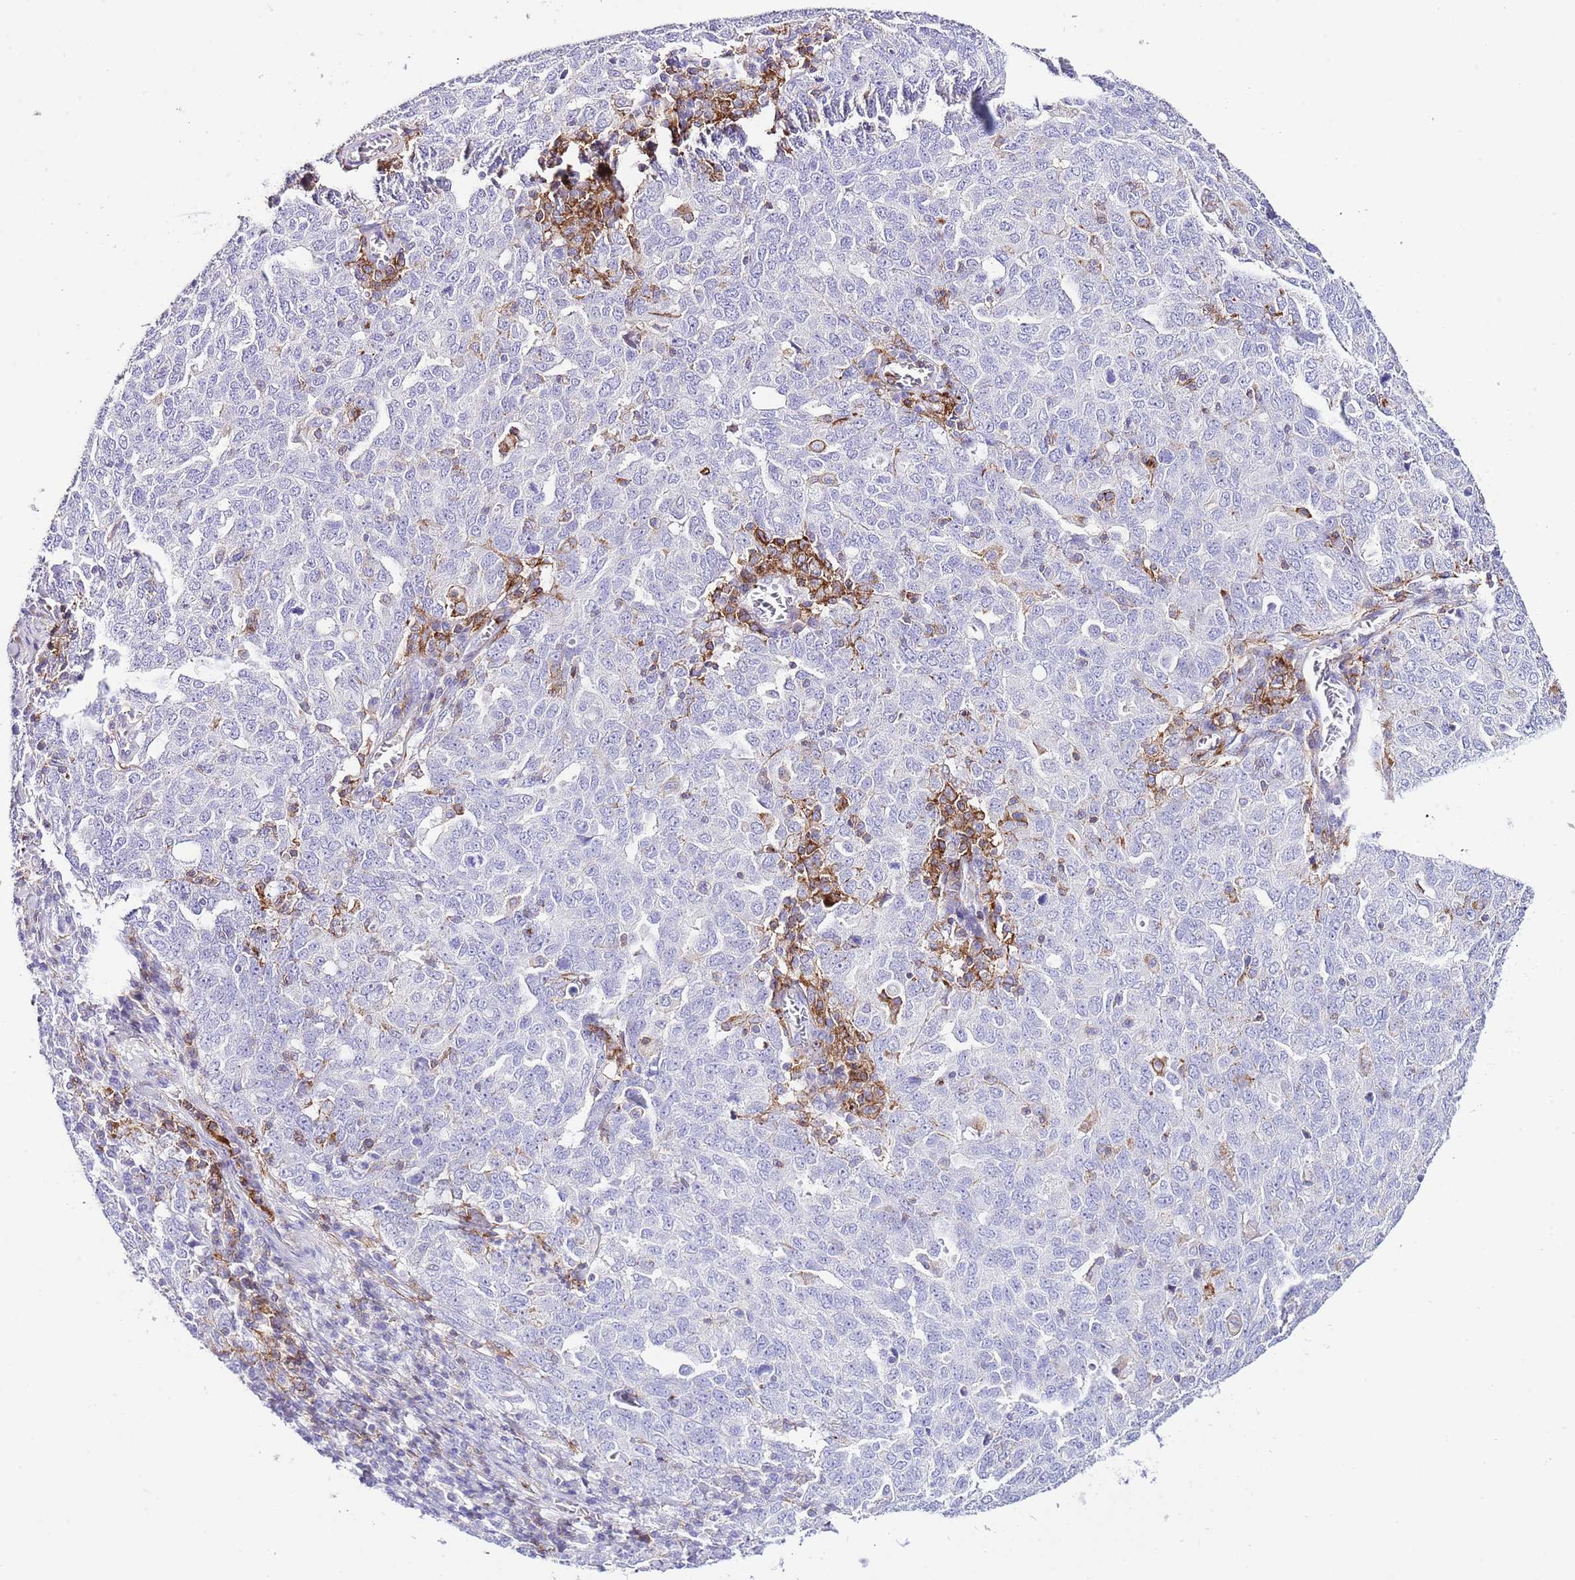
{"staining": {"intensity": "negative", "quantity": "none", "location": "none"}, "tissue": "ovarian cancer", "cell_type": "Tumor cells", "image_type": "cancer", "snomed": [{"axis": "morphology", "description": "Carcinoma, endometroid"}, {"axis": "topography", "description": "Ovary"}], "caption": "A photomicrograph of human ovarian cancer is negative for staining in tumor cells. (DAB (3,3'-diaminobenzidine) immunohistochemistry (IHC), high magnification).", "gene": "ALDH3A1", "patient": {"sex": "female", "age": 62}}